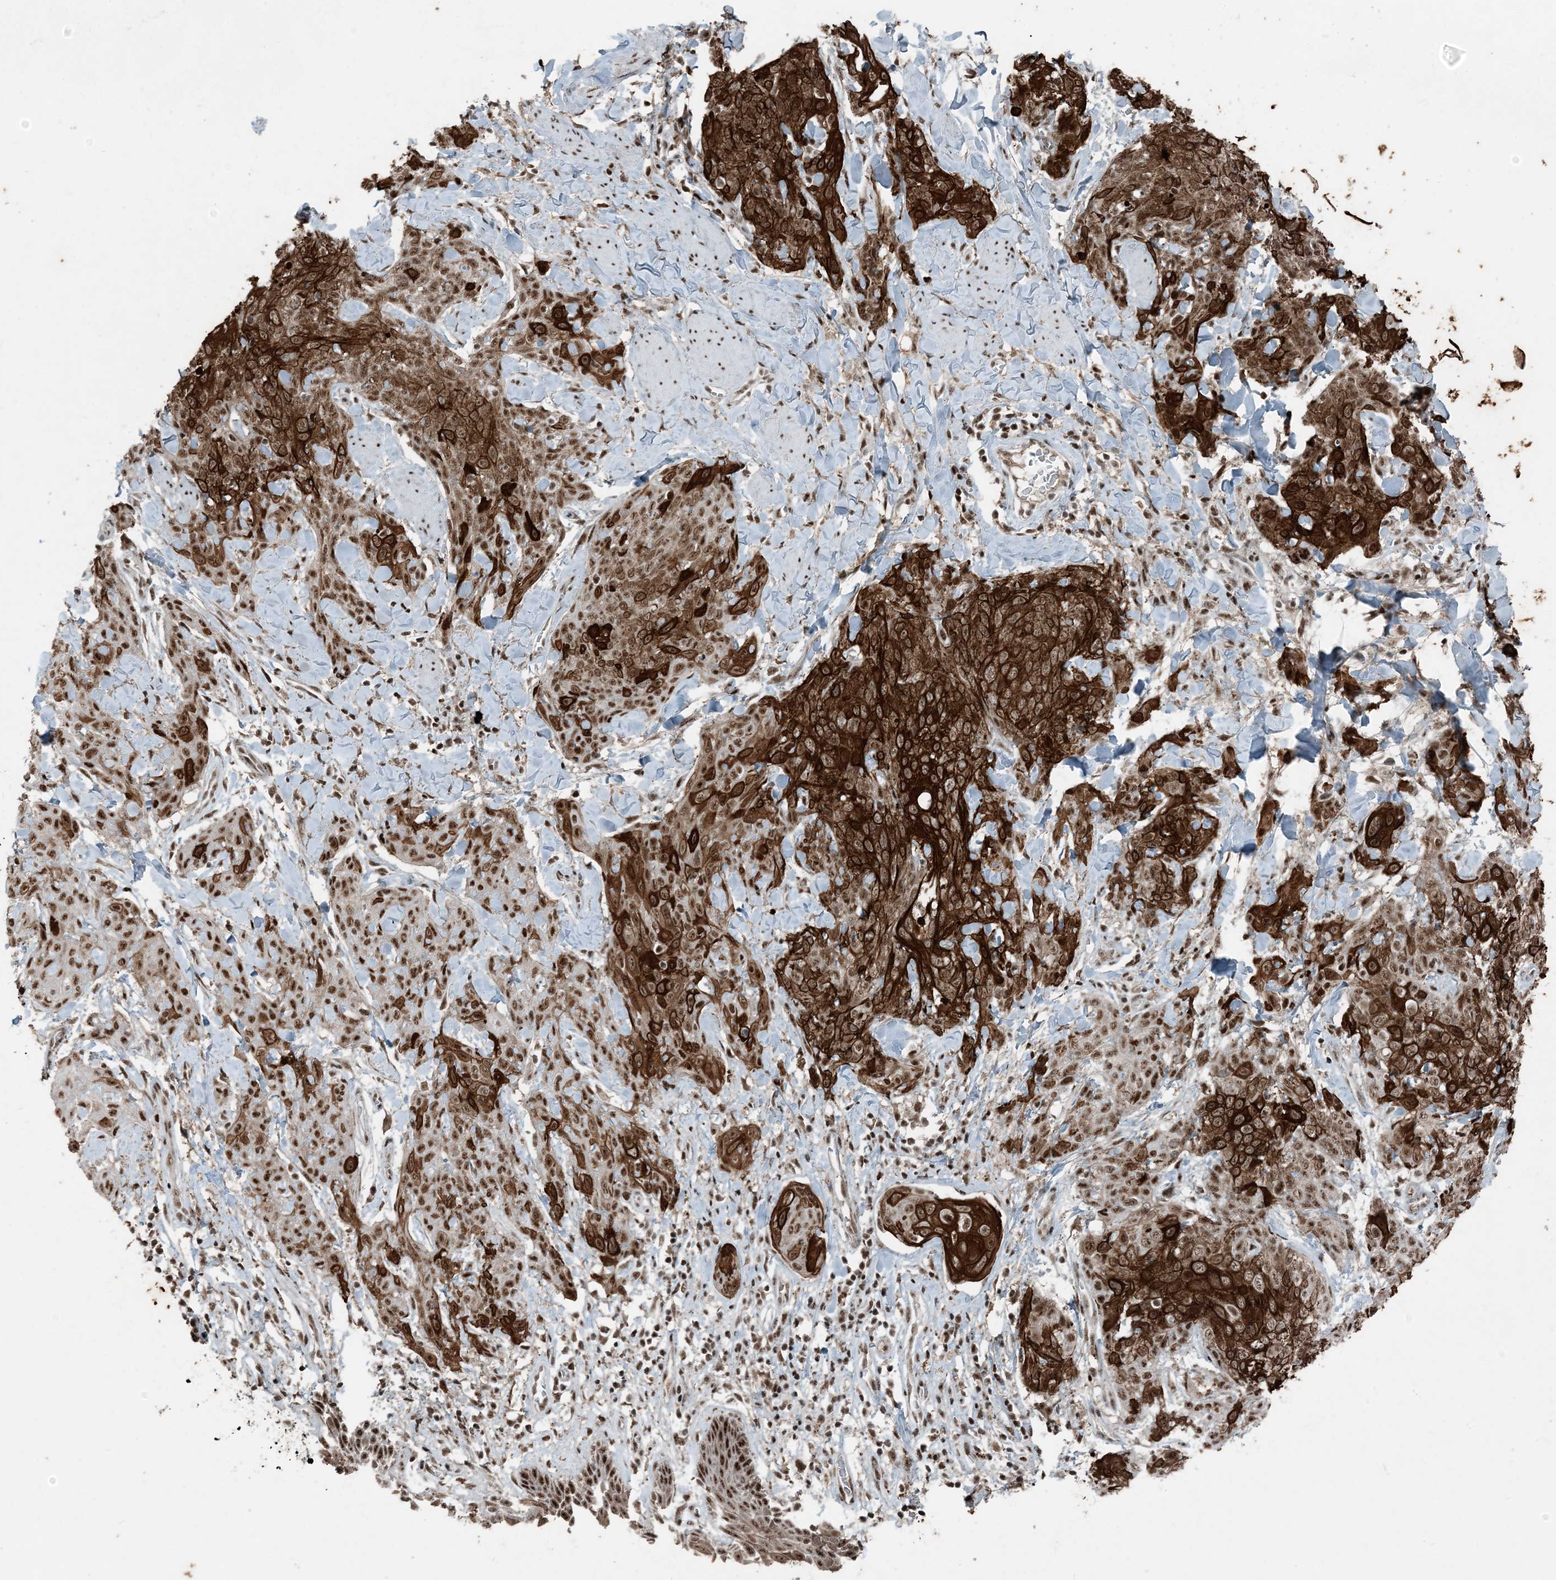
{"staining": {"intensity": "strong", "quantity": ">75%", "location": "cytoplasmic/membranous,nuclear"}, "tissue": "skin cancer", "cell_type": "Tumor cells", "image_type": "cancer", "snomed": [{"axis": "morphology", "description": "Squamous cell carcinoma, NOS"}, {"axis": "topography", "description": "Skin"}, {"axis": "topography", "description": "Vulva"}], "caption": "This image reveals immunohistochemistry staining of human squamous cell carcinoma (skin), with high strong cytoplasmic/membranous and nuclear positivity in about >75% of tumor cells.", "gene": "TADA2B", "patient": {"sex": "female", "age": 85}}